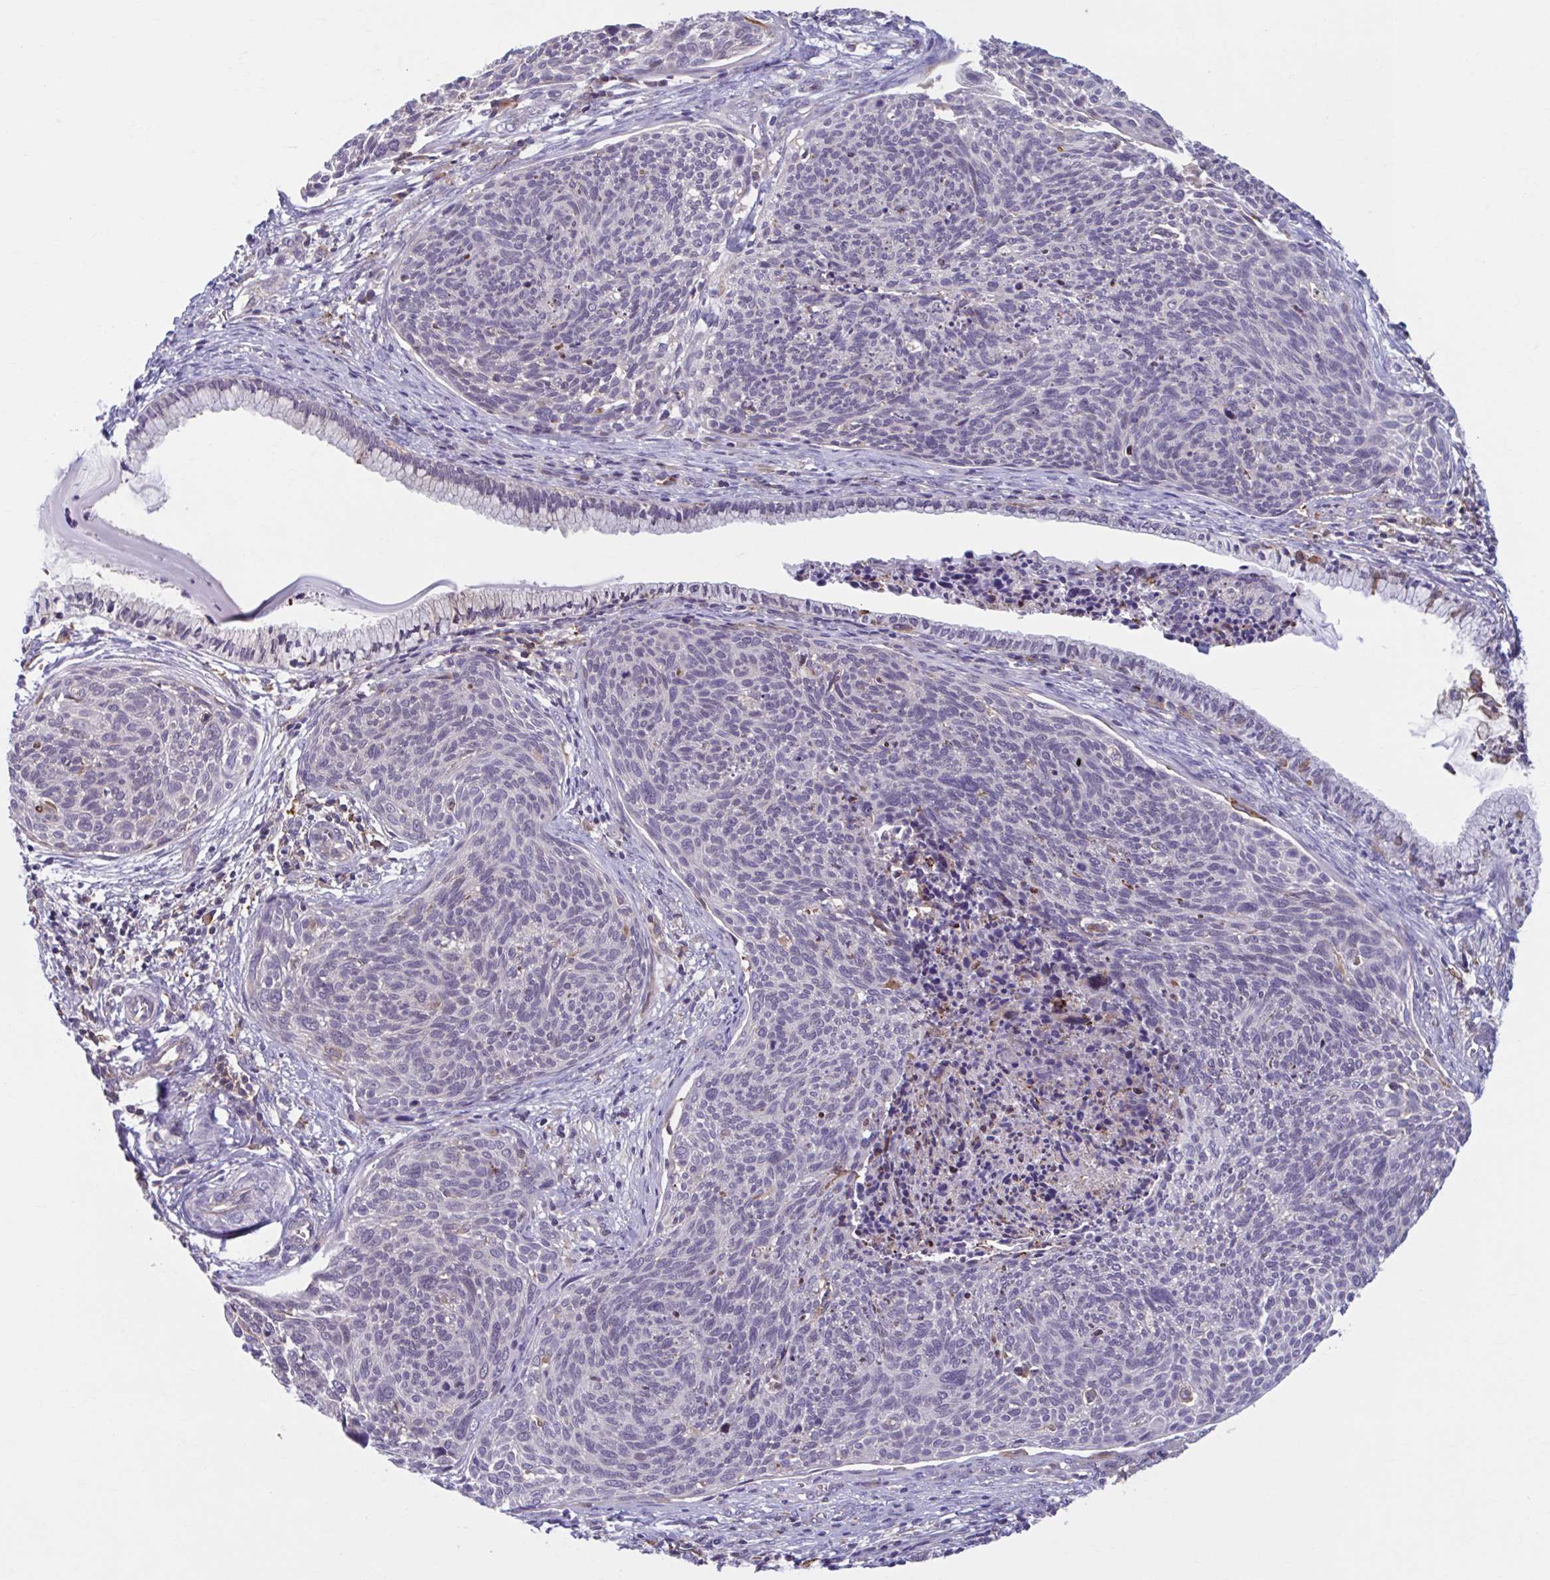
{"staining": {"intensity": "negative", "quantity": "none", "location": "none"}, "tissue": "cervical cancer", "cell_type": "Tumor cells", "image_type": "cancer", "snomed": [{"axis": "morphology", "description": "Squamous cell carcinoma, NOS"}, {"axis": "topography", "description": "Cervix"}], "caption": "An immunohistochemistry micrograph of cervical cancer (squamous cell carcinoma) is shown. There is no staining in tumor cells of cervical cancer (squamous cell carcinoma). (DAB immunohistochemistry visualized using brightfield microscopy, high magnification).", "gene": "ADAT3", "patient": {"sex": "female", "age": 49}}